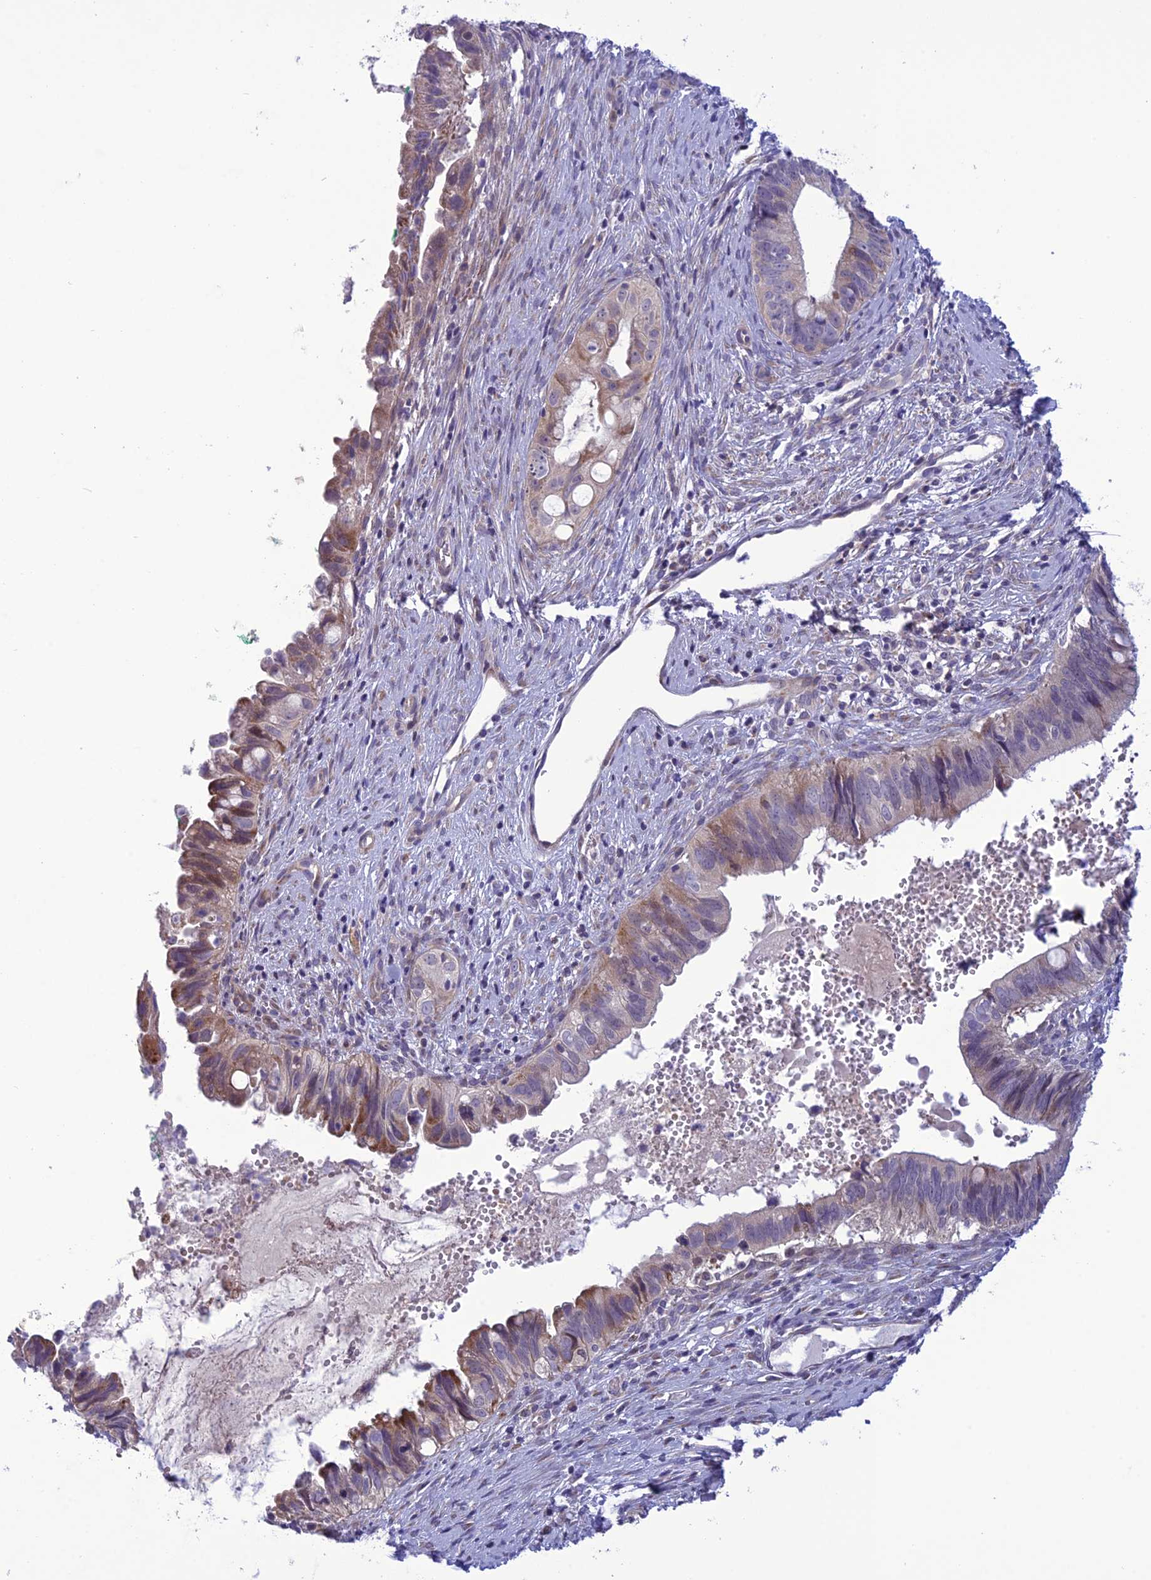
{"staining": {"intensity": "moderate", "quantity": "<25%", "location": "cytoplasmic/membranous"}, "tissue": "cervical cancer", "cell_type": "Tumor cells", "image_type": "cancer", "snomed": [{"axis": "morphology", "description": "Adenocarcinoma, NOS"}, {"axis": "topography", "description": "Cervix"}], "caption": "Cervical adenocarcinoma was stained to show a protein in brown. There is low levels of moderate cytoplasmic/membranous expression in approximately <25% of tumor cells. (brown staining indicates protein expression, while blue staining denotes nuclei).", "gene": "PSMF1", "patient": {"sex": "female", "age": 42}}